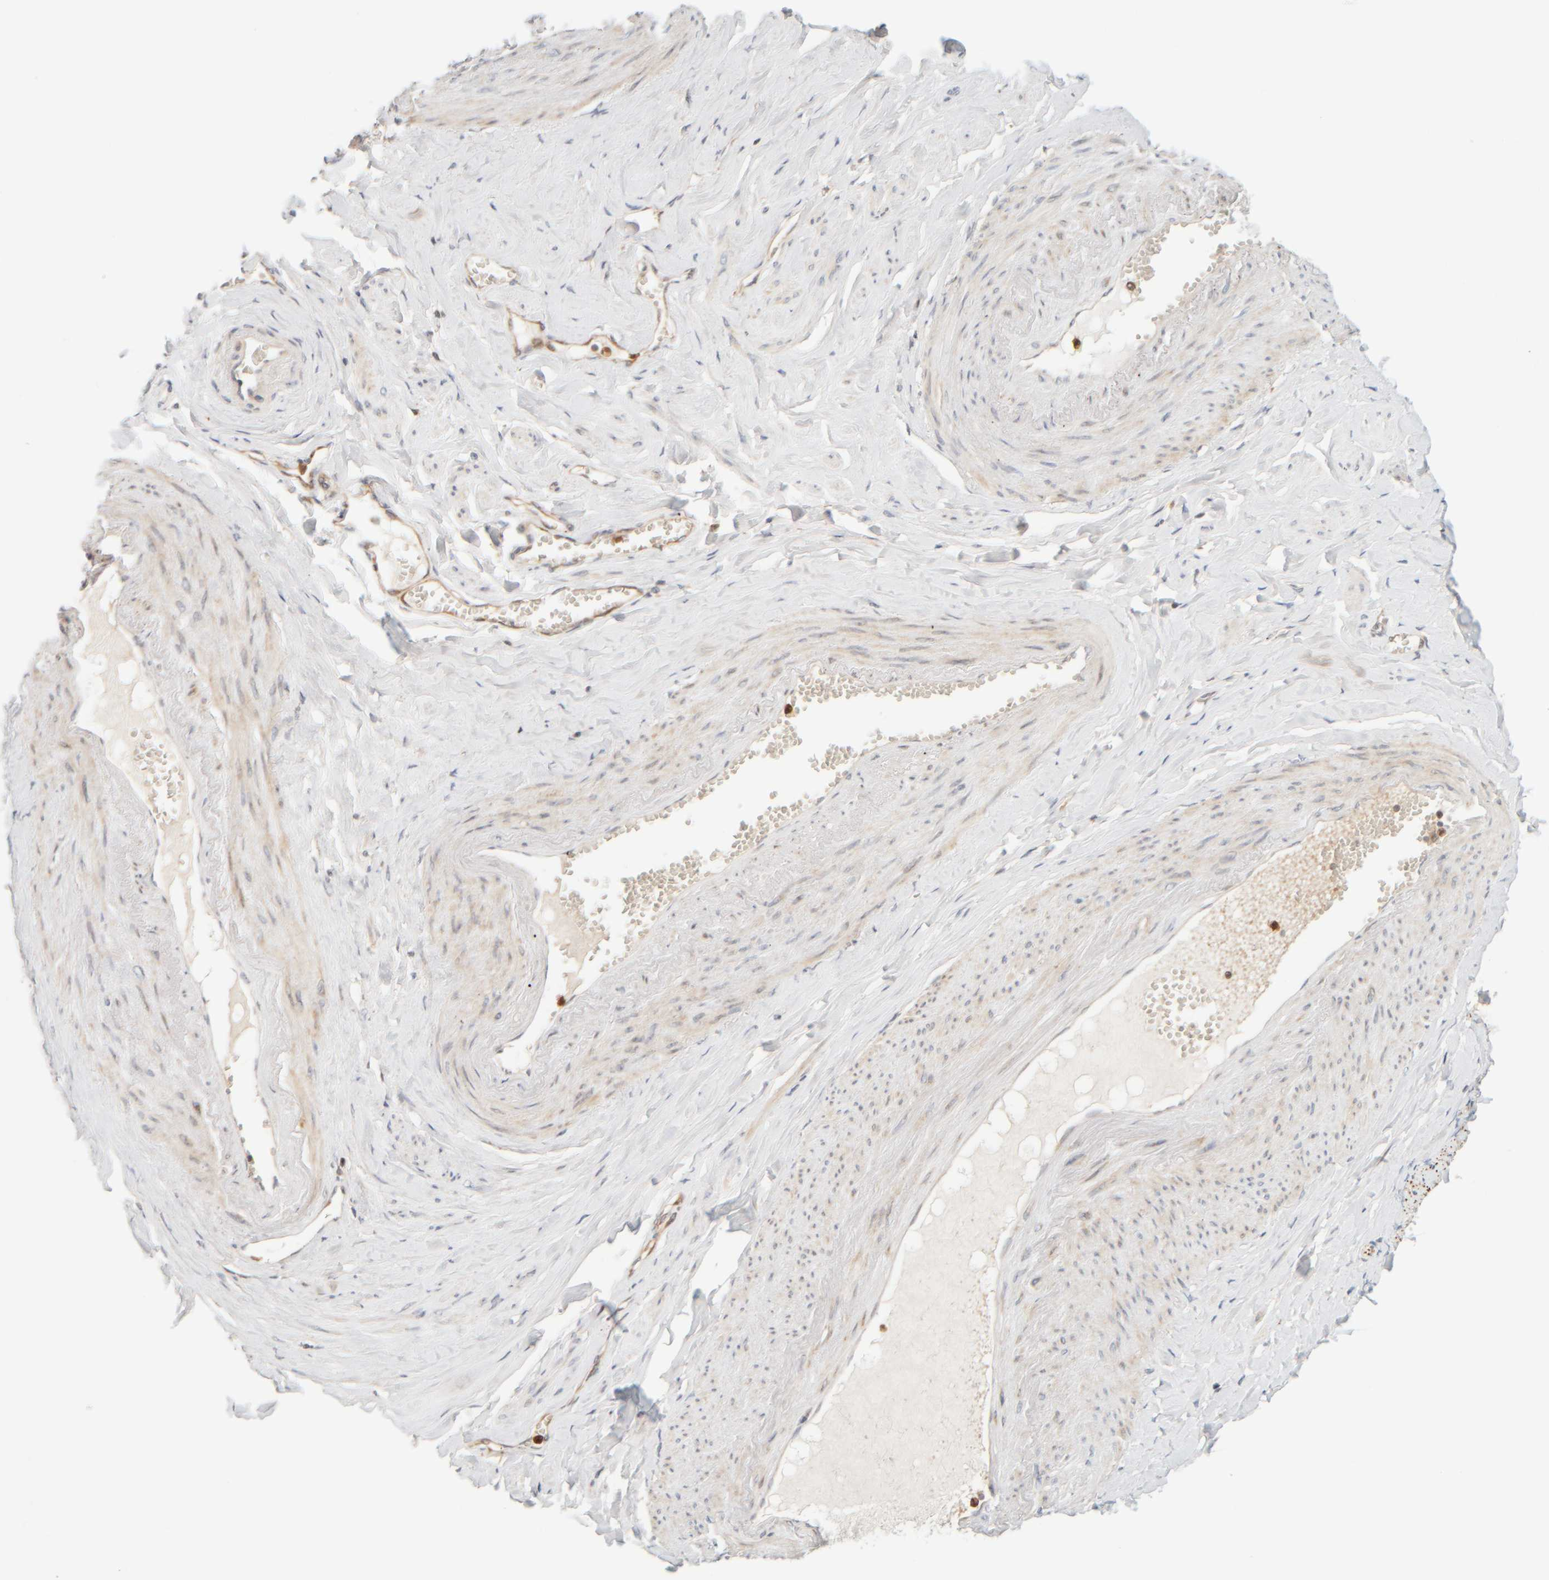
{"staining": {"intensity": "negative", "quantity": "none", "location": "none"}, "tissue": "adipose tissue", "cell_type": "Adipocytes", "image_type": "normal", "snomed": [{"axis": "morphology", "description": "Normal tissue, NOS"}, {"axis": "topography", "description": "Vascular tissue"}, {"axis": "topography", "description": "Fallopian tube"}, {"axis": "topography", "description": "Ovary"}], "caption": "Immunohistochemistry (IHC) image of normal adipose tissue stained for a protein (brown), which reveals no expression in adipocytes. (DAB (3,3'-diaminobenzidine) immunohistochemistry (IHC) with hematoxylin counter stain).", "gene": "AARSD1", "patient": {"sex": "female", "age": 67}}